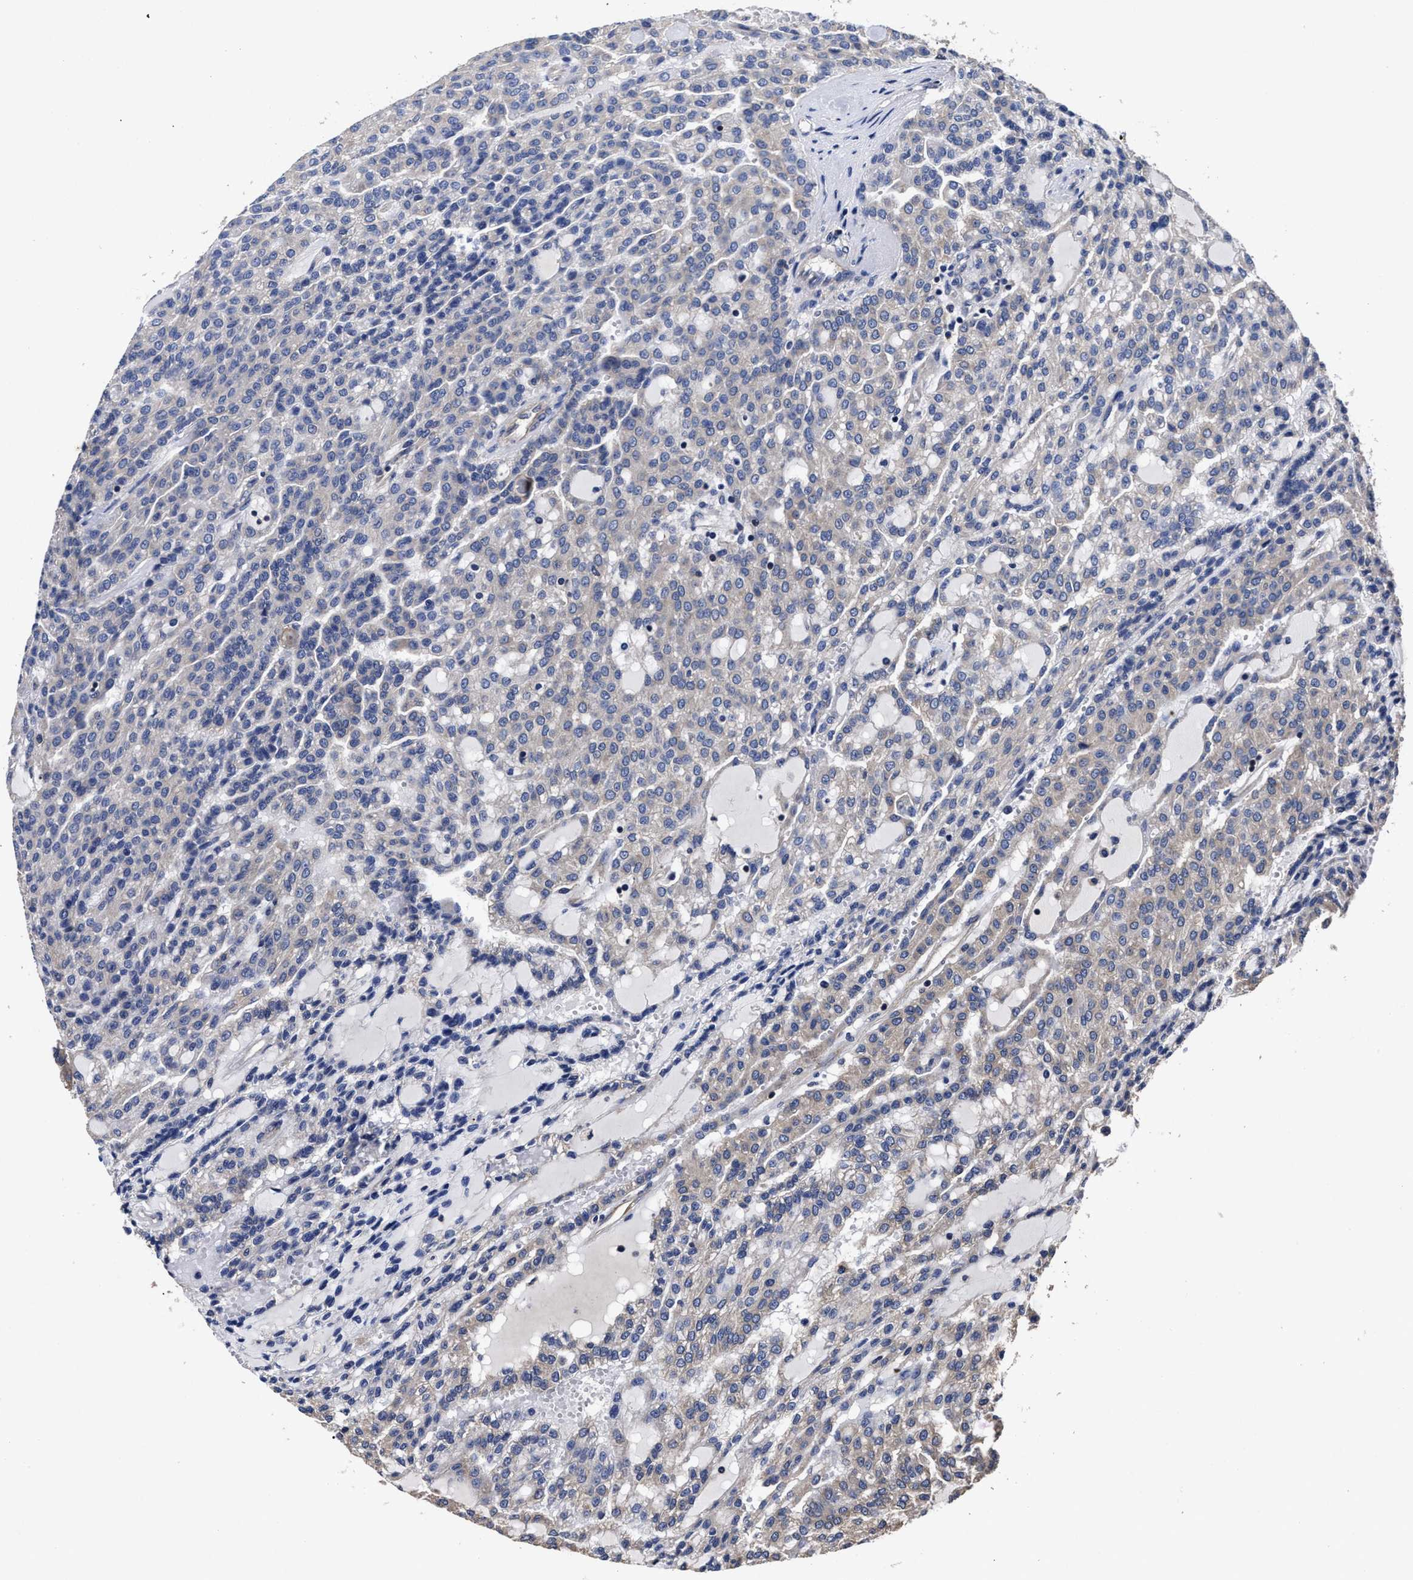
{"staining": {"intensity": "negative", "quantity": "none", "location": "none"}, "tissue": "renal cancer", "cell_type": "Tumor cells", "image_type": "cancer", "snomed": [{"axis": "morphology", "description": "Adenocarcinoma, NOS"}, {"axis": "topography", "description": "Kidney"}], "caption": "Renal cancer was stained to show a protein in brown. There is no significant expression in tumor cells.", "gene": "AVEN", "patient": {"sex": "male", "age": 63}}